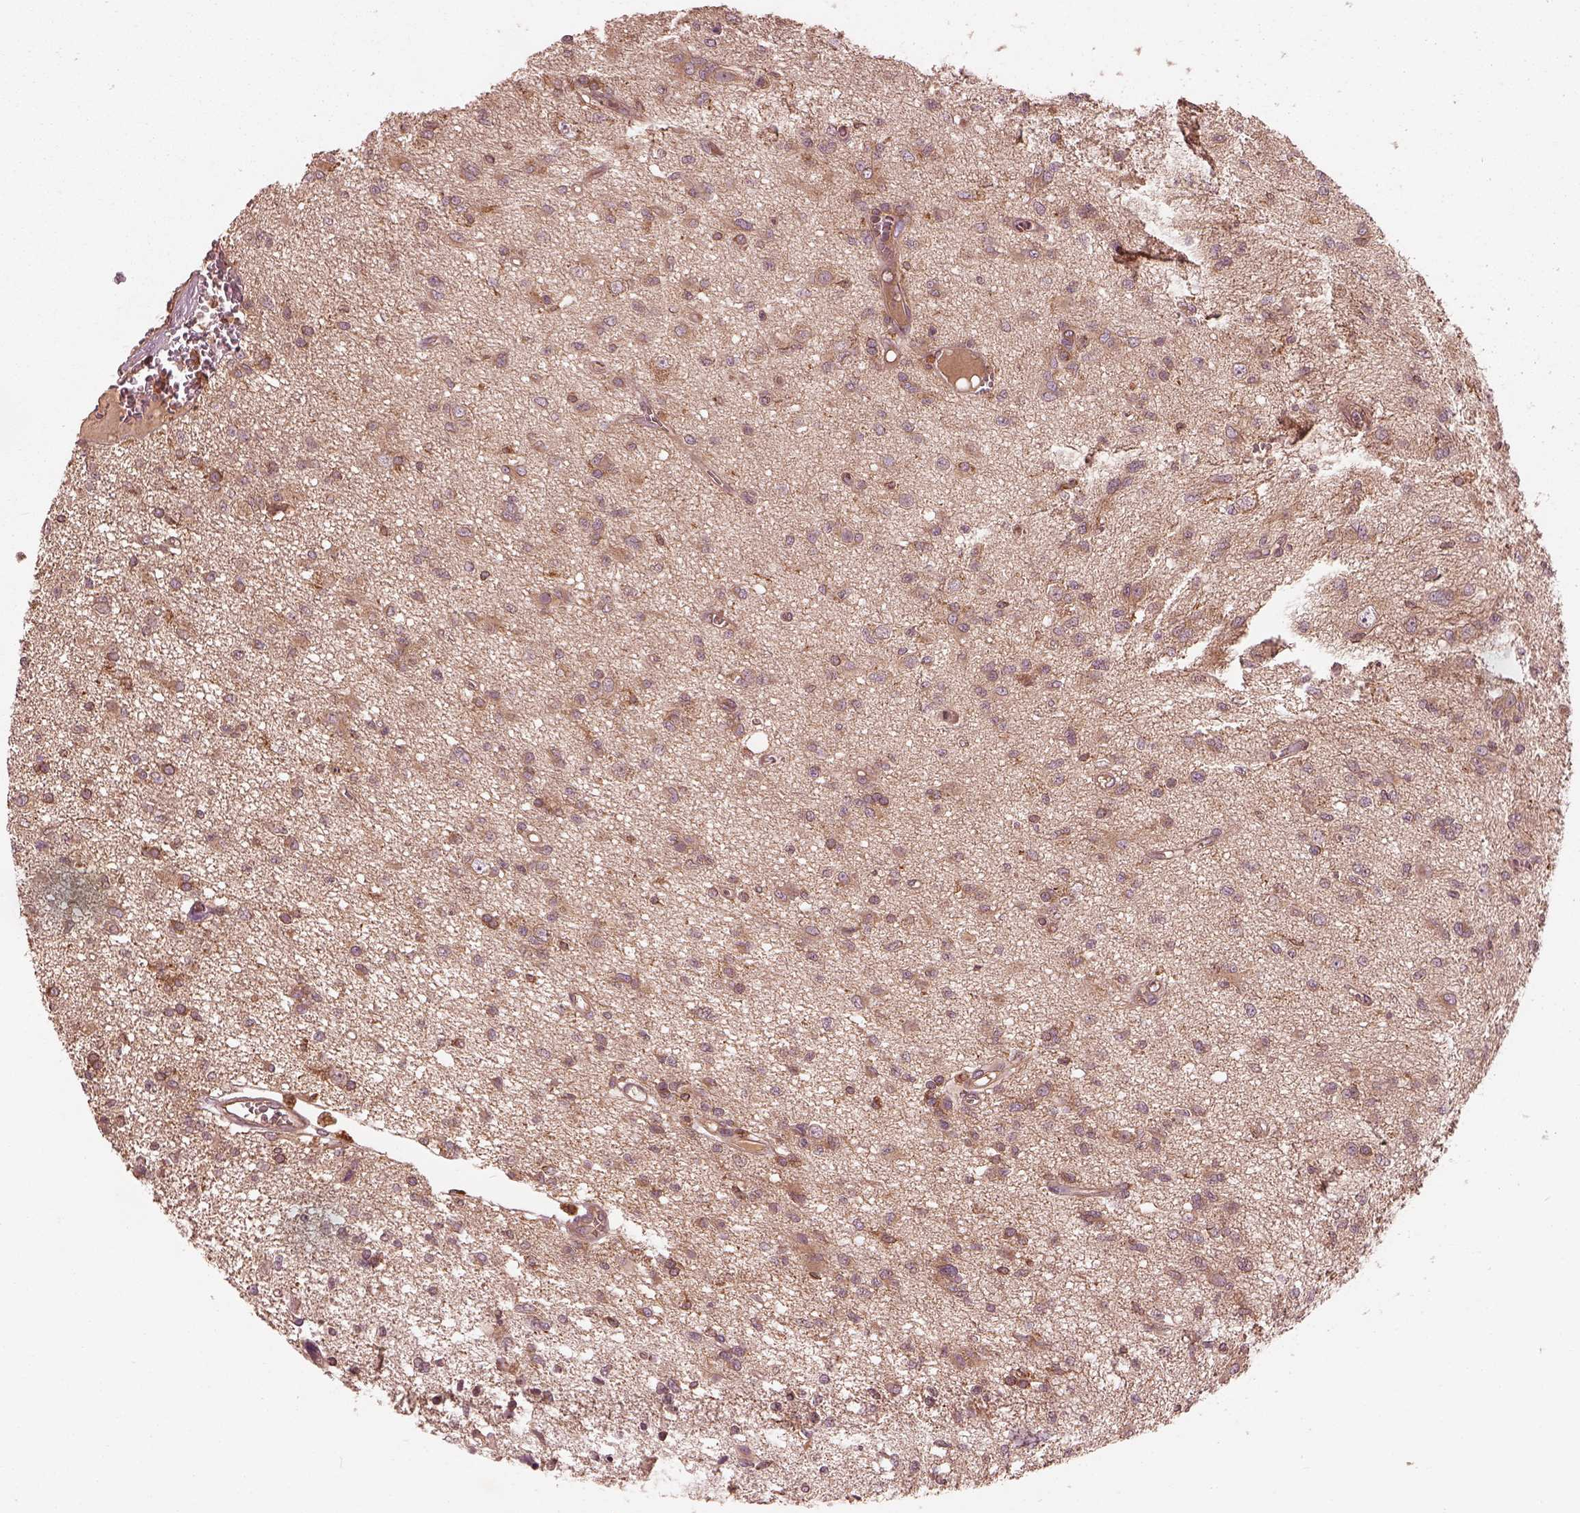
{"staining": {"intensity": "moderate", "quantity": "25%-75%", "location": "cytoplasmic/membranous"}, "tissue": "glioma", "cell_type": "Tumor cells", "image_type": "cancer", "snomed": [{"axis": "morphology", "description": "Glioma, malignant, Low grade"}, {"axis": "topography", "description": "Brain"}], "caption": "Glioma stained with DAB IHC demonstrates medium levels of moderate cytoplasmic/membranous staining in approximately 25%-75% of tumor cells.", "gene": "PIK3R2", "patient": {"sex": "male", "age": 64}}